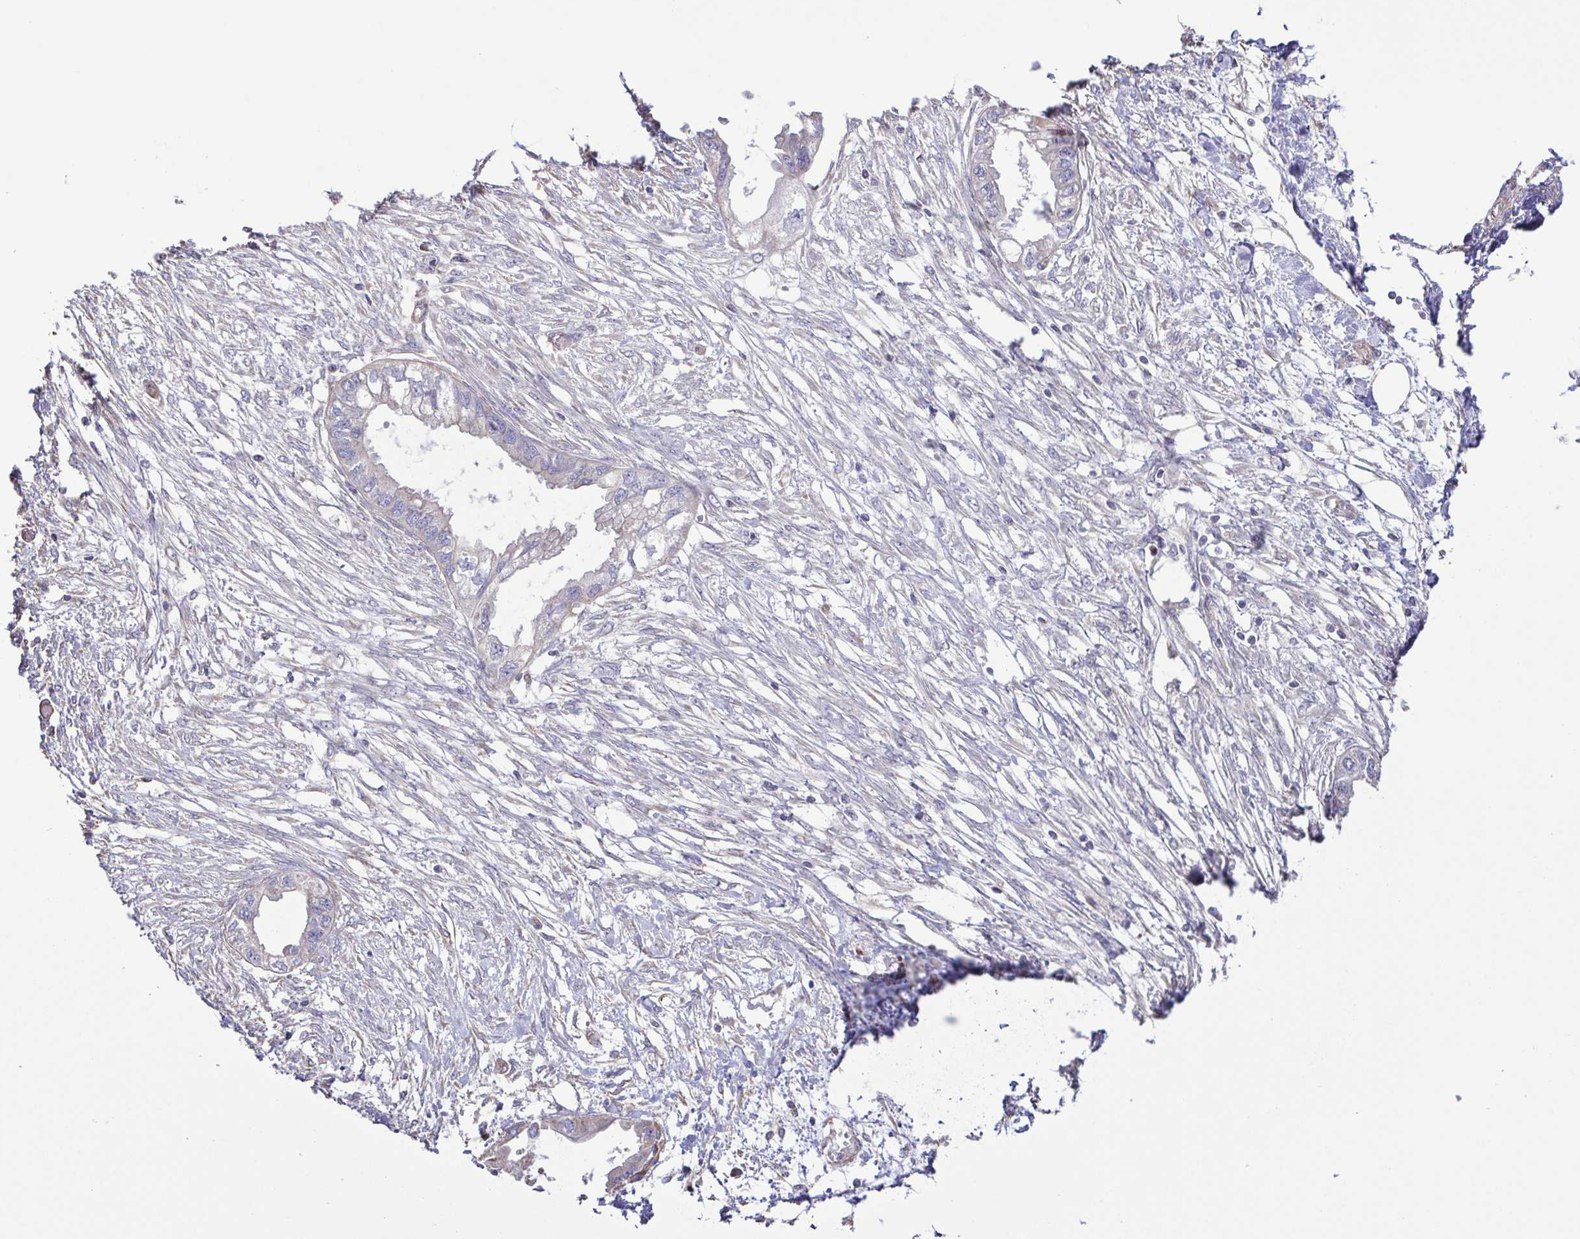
{"staining": {"intensity": "negative", "quantity": "none", "location": "none"}, "tissue": "endometrial cancer", "cell_type": "Tumor cells", "image_type": "cancer", "snomed": [{"axis": "morphology", "description": "Adenocarcinoma, NOS"}, {"axis": "morphology", "description": "Adenocarcinoma, metastatic, NOS"}, {"axis": "topography", "description": "Adipose tissue"}, {"axis": "topography", "description": "Endometrium"}], "caption": "High magnification brightfield microscopy of endometrial metastatic adenocarcinoma stained with DAB (3,3'-diaminobenzidine) (brown) and counterstained with hematoxylin (blue): tumor cells show no significant staining.", "gene": "FLT1", "patient": {"sex": "female", "age": 67}}